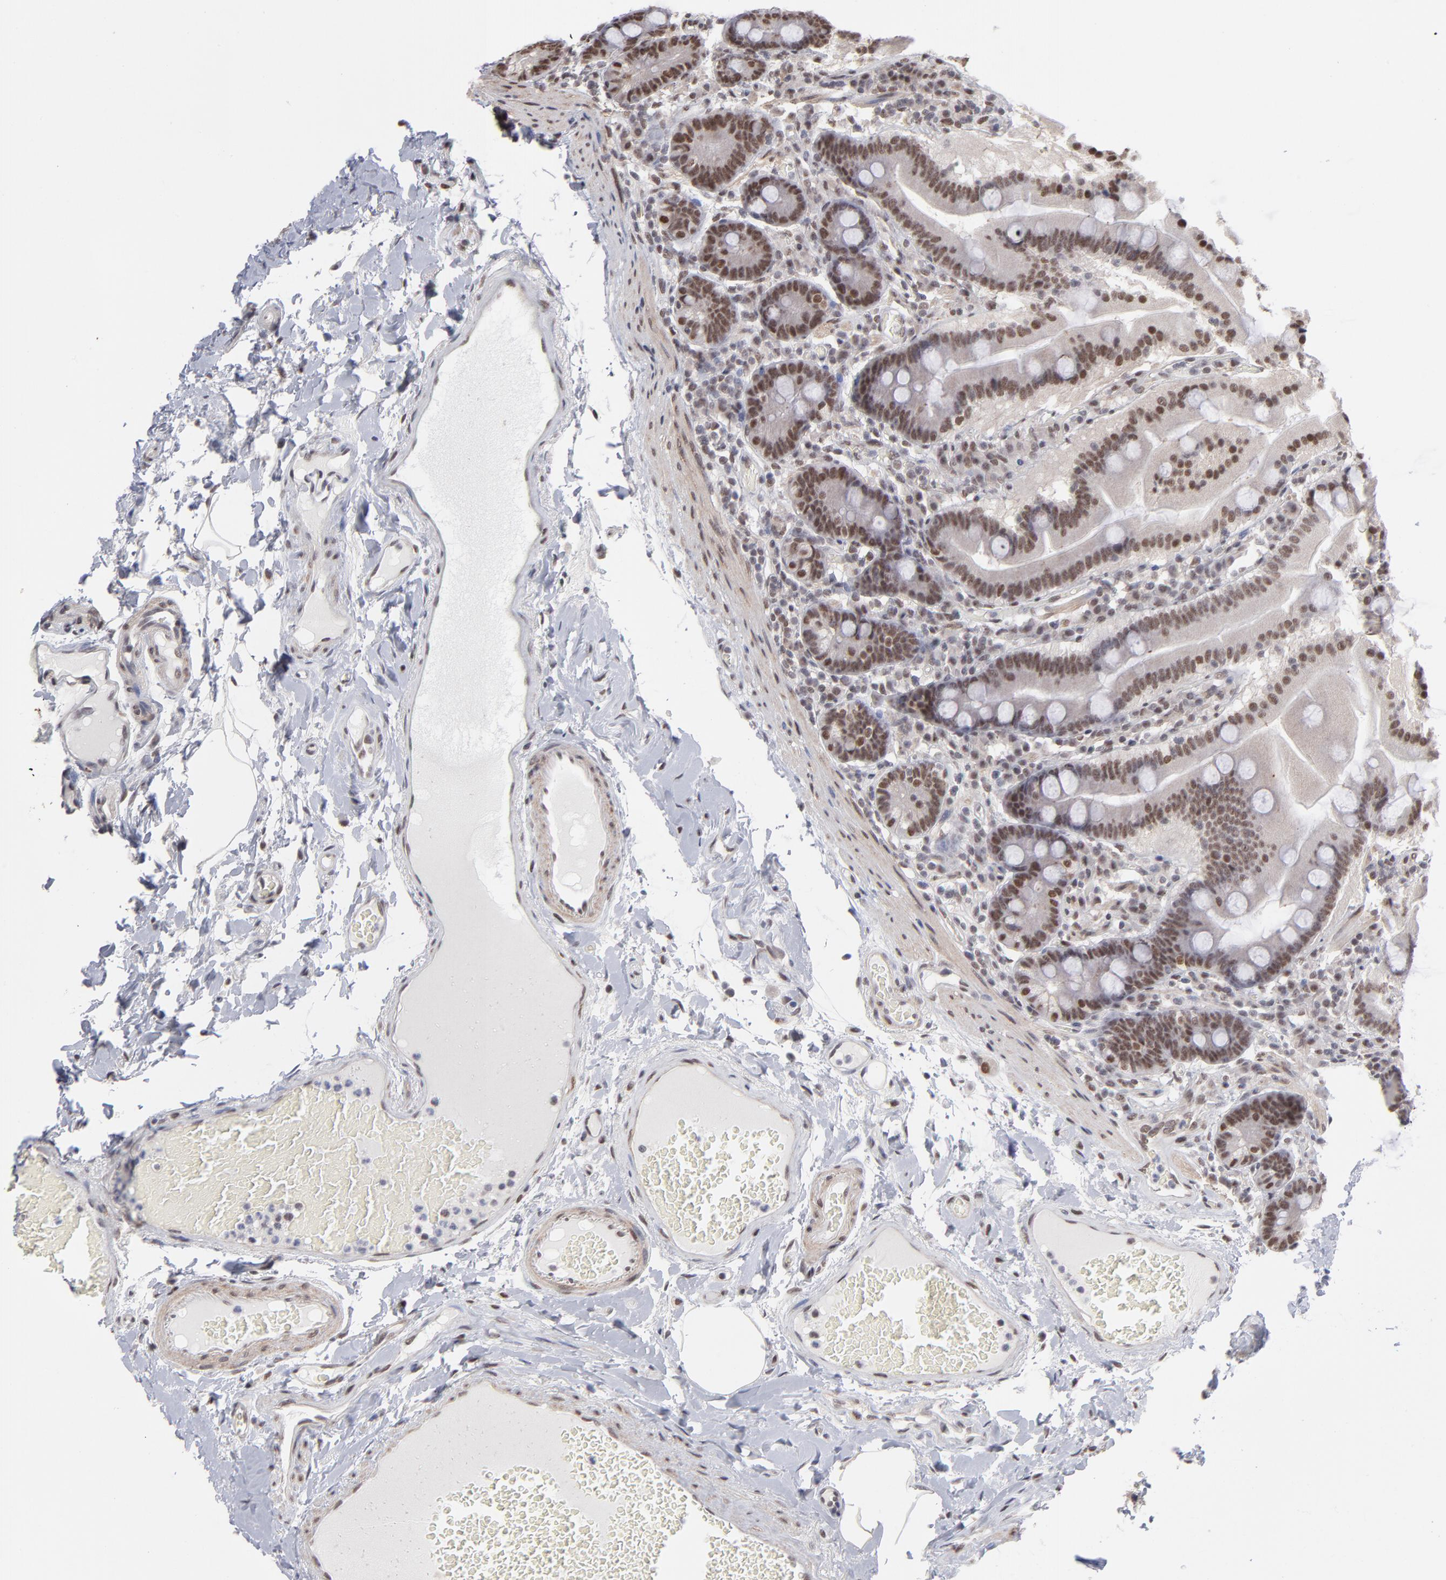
{"staining": {"intensity": "strong", "quantity": ">75%", "location": "nuclear"}, "tissue": "duodenum", "cell_type": "Glandular cells", "image_type": "normal", "snomed": [{"axis": "morphology", "description": "Normal tissue, NOS"}, {"axis": "topography", "description": "Duodenum"}], "caption": "Normal duodenum exhibits strong nuclear staining in about >75% of glandular cells.", "gene": "ZNF3", "patient": {"sex": "female", "age": 64}}